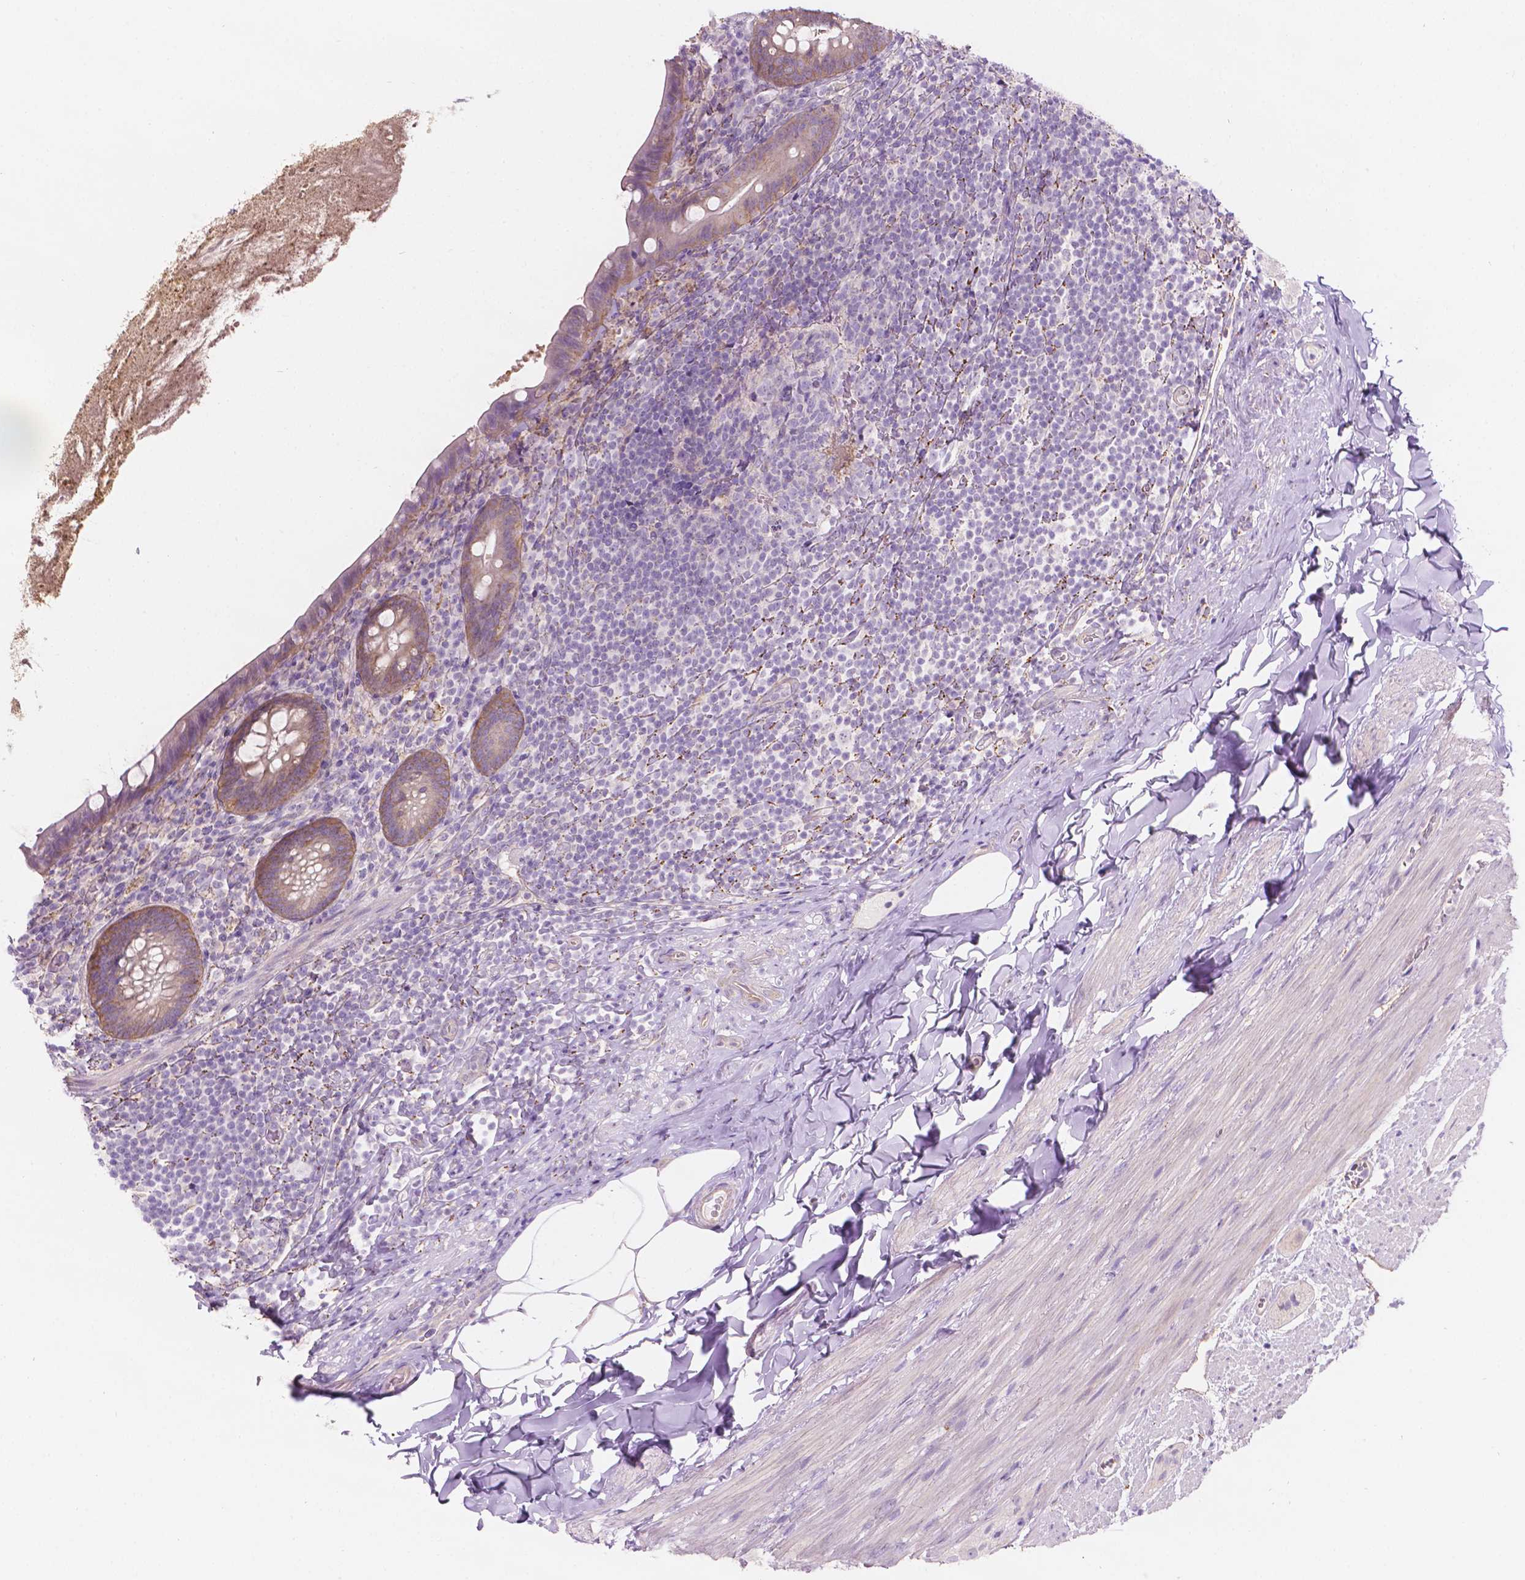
{"staining": {"intensity": "weak", "quantity": "25%-75%", "location": "cytoplasmic/membranous"}, "tissue": "appendix", "cell_type": "Glandular cells", "image_type": "normal", "snomed": [{"axis": "morphology", "description": "Normal tissue, NOS"}, {"axis": "topography", "description": "Appendix"}], "caption": "The image demonstrates staining of unremarkable appendix, revealing weak cytoplasmic/membranous protein staining (brown color) within glandular cells.", "gene": "NOS1AP", "patient": {"sex": "male", "age": 47}}